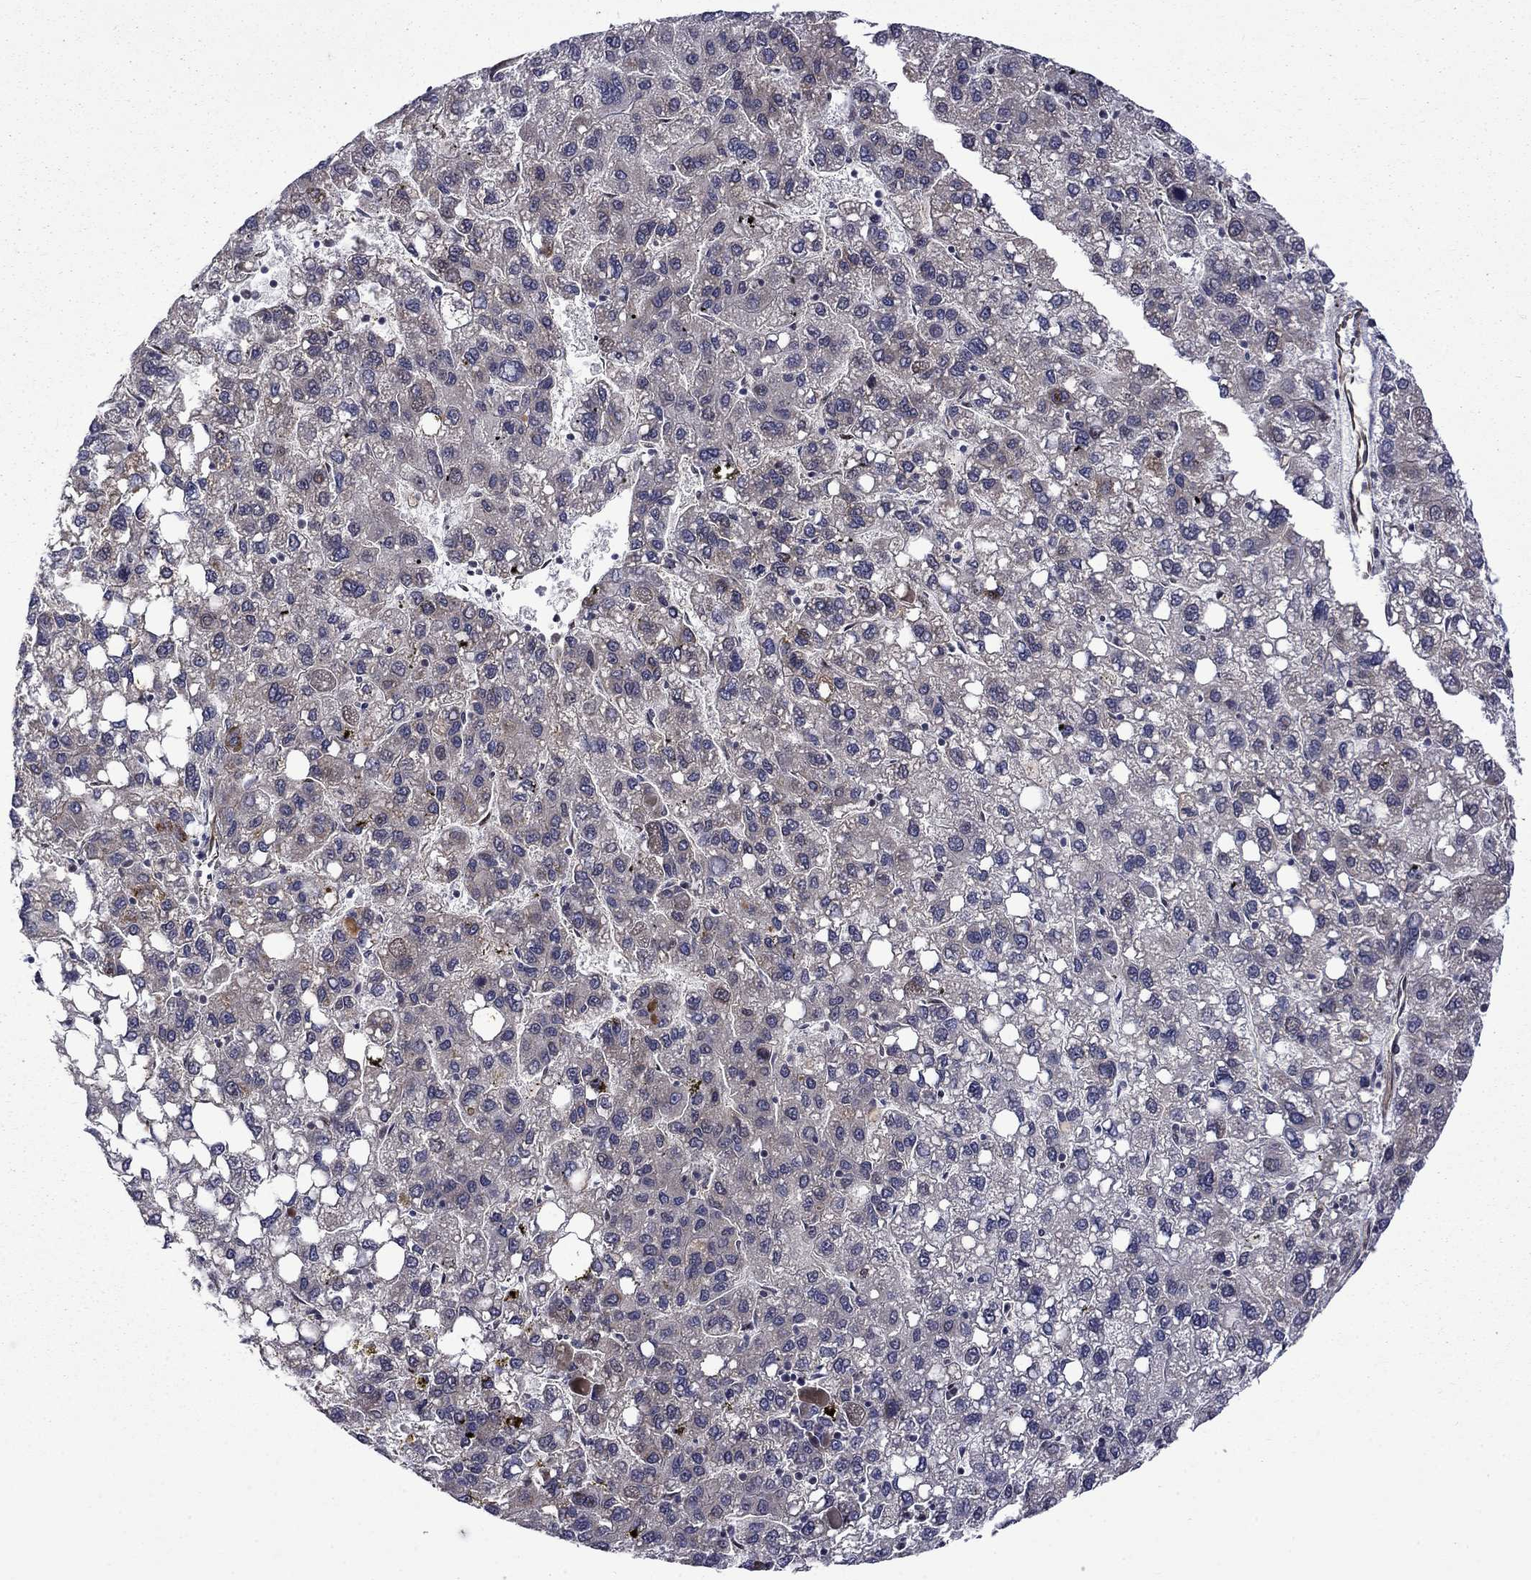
{"staining": {"intensity": "negative", "quantity": "none", "location": "none"}, "tissue": "liver cancer", "cell_type": "Tumor cells", "image_type": "cancer", "snomed": [{"axis": "morphology", "description": "Carcinoma, Hepatocellular, NOS"}, {"axis": "topography", "description": "Liver"}], "caption": "Liver cancer stained for a protein using immunohistochemistry (IHC) reveals no staining tumor cells.", "gene": "KPNA3", "patient": {"sex": "female", "age": 82}}